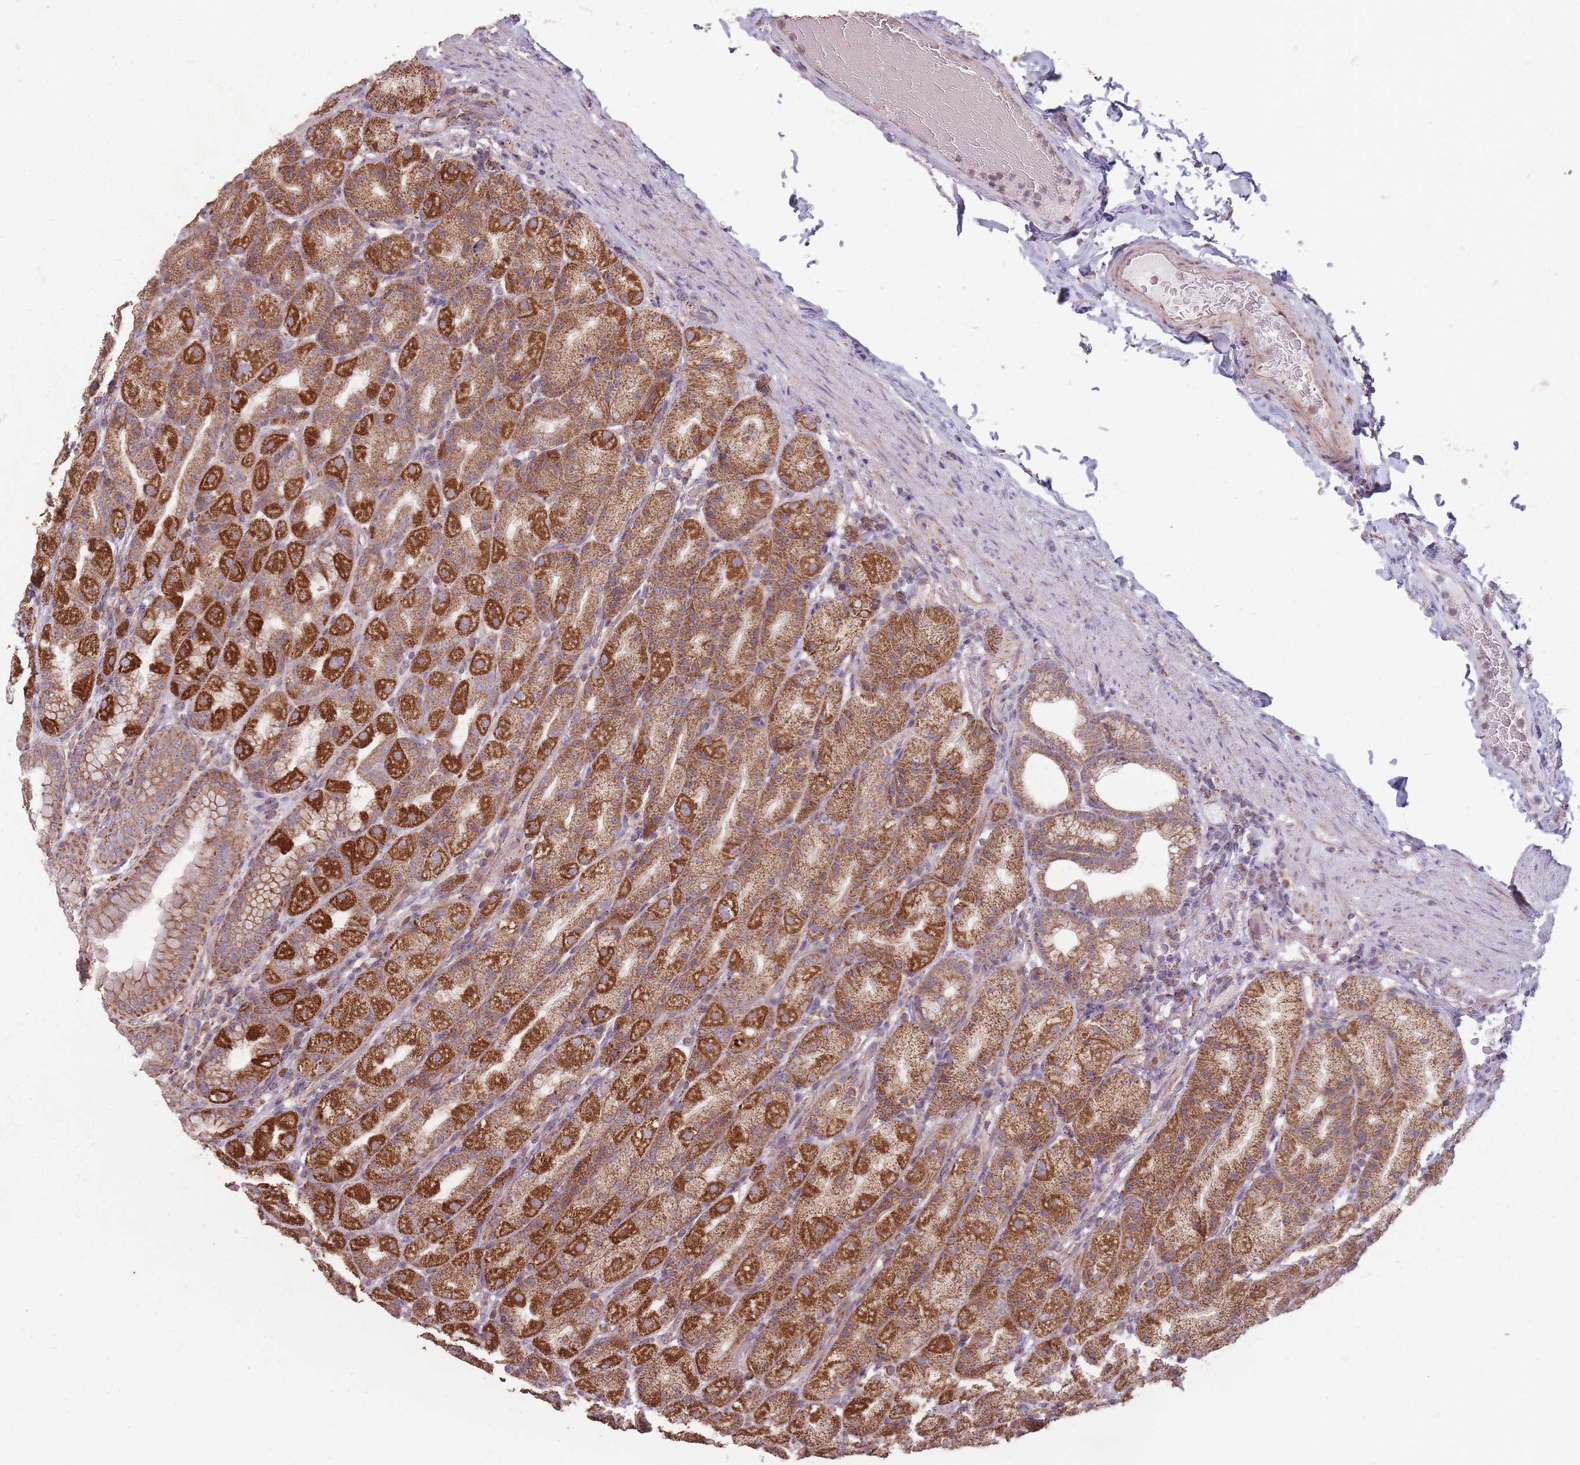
{"staining": {"intensity": "strong", "quantity": ">75%", "location": "cytoplasmic/membranous"}, "tissue": "stomach", "cell_type": "Glandular cells", "image_type": "normal", "snomed": [{"axis": "morphology", "description": "Normal tissue, NOS"}, {"axis": "topography", "description": "Stomach, upper"}, {"axis": "topography", "description": "Stomach"}], "caption": "A photomicrograph showing strong cytoplasmic/membranous positivity in about >75% of glandular cells in normal stomach, as visualized by brown immunohistochemical staining.", "gene": "CNOT8", "patient": {"sex": "male", "age": 68}}